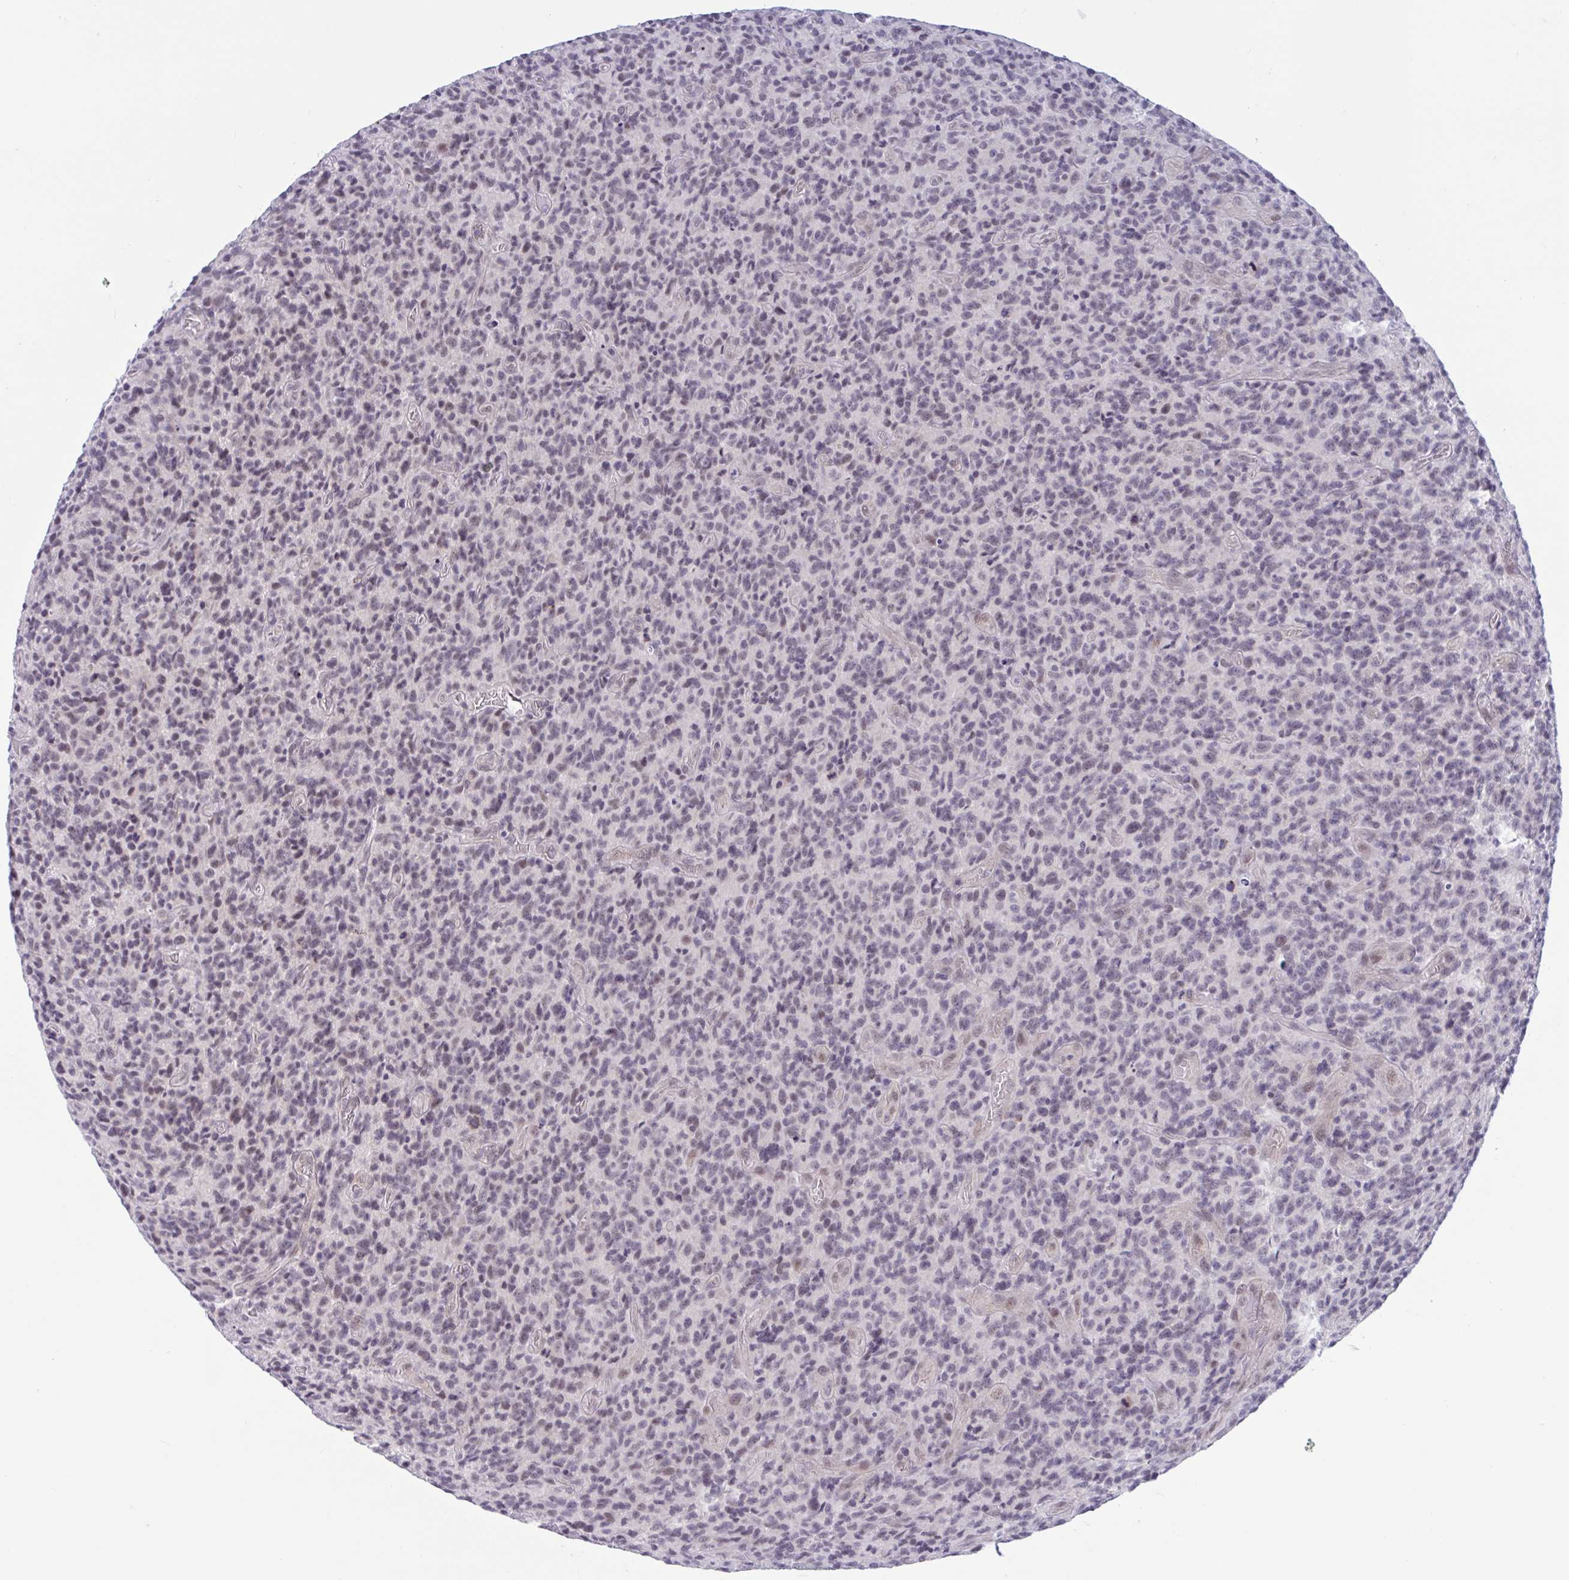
{"staining": {"intensity": "negative", "quantity": "none", "location": "none"}, "tissue": "glioma", "cell_type": "Tumor cells", "image_type": "cancer", "snomed": [{"axis": "morphology", "description": "Glioma, malignant, High grade"}, {"axis": "topography", "description": "Brain"}], "caption": "Photomicrograph shows no significant protein expression in tumor cells of malignant glioma (high-grade). Brightfield microscopy of immunohistochemistry stained with DAB (3,3'-diaminobenzidine) (brown) and hematoxylin (blue), captured at high magnification.", "gene": "CNGB3", "patient": {"sex": "male", "age": 76}}